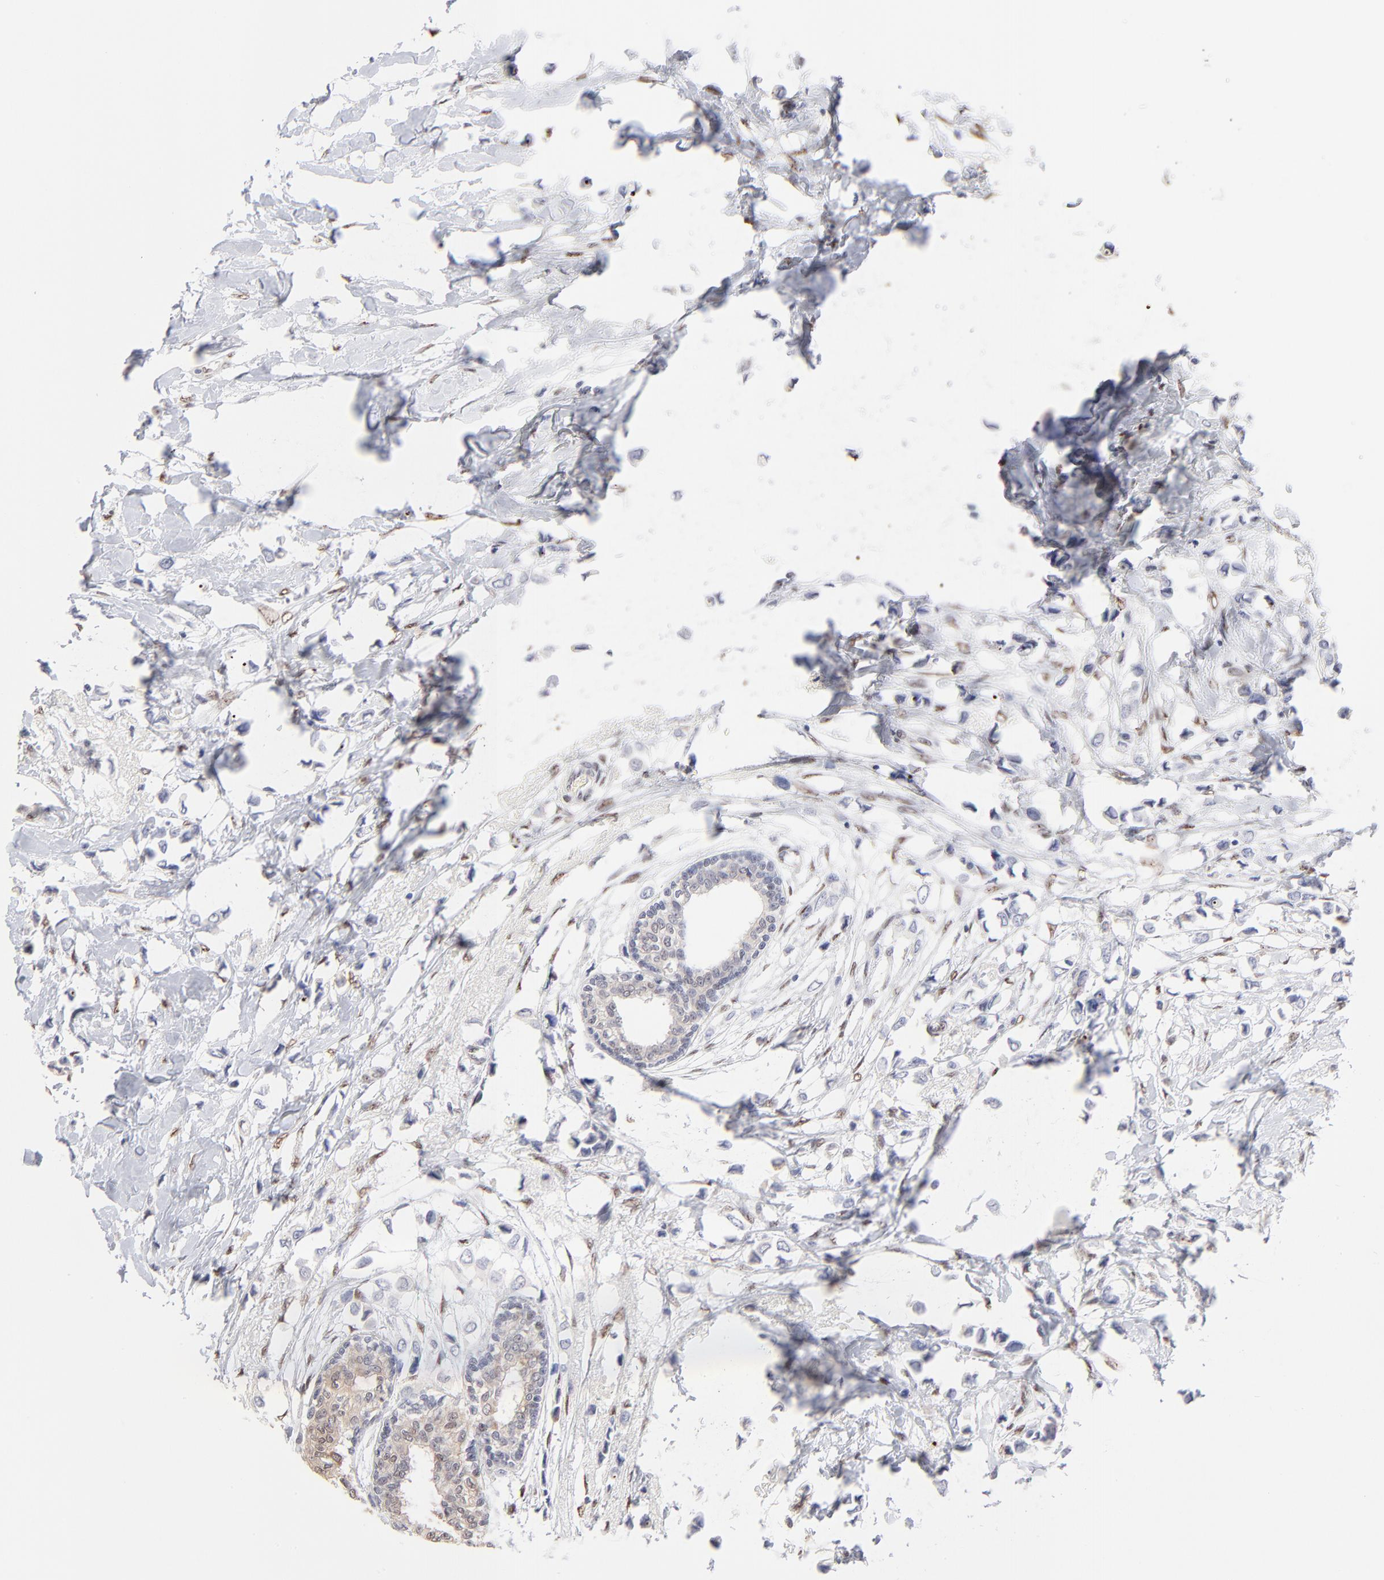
{"staining": {"intensity": "negative", "quantity": "none", "location": "none"}, "tissue": "breast cancer", "cell_type": "Tumor cells", "image_type": "cancer", "snomed": [{"axis": "morphology", "description": "Lobular carcinoma"}, {"axis": "topography", "description": "Breast"}], "caption": "Immunohistochemical staining of human breast cancer demonstrates no significant staining in tumor cells. (DAB immunohistochemistry (IHC) with hematoxylin counter stain).", "gene": "STAT3", "patient": {"sex": "female", "age": 51}}